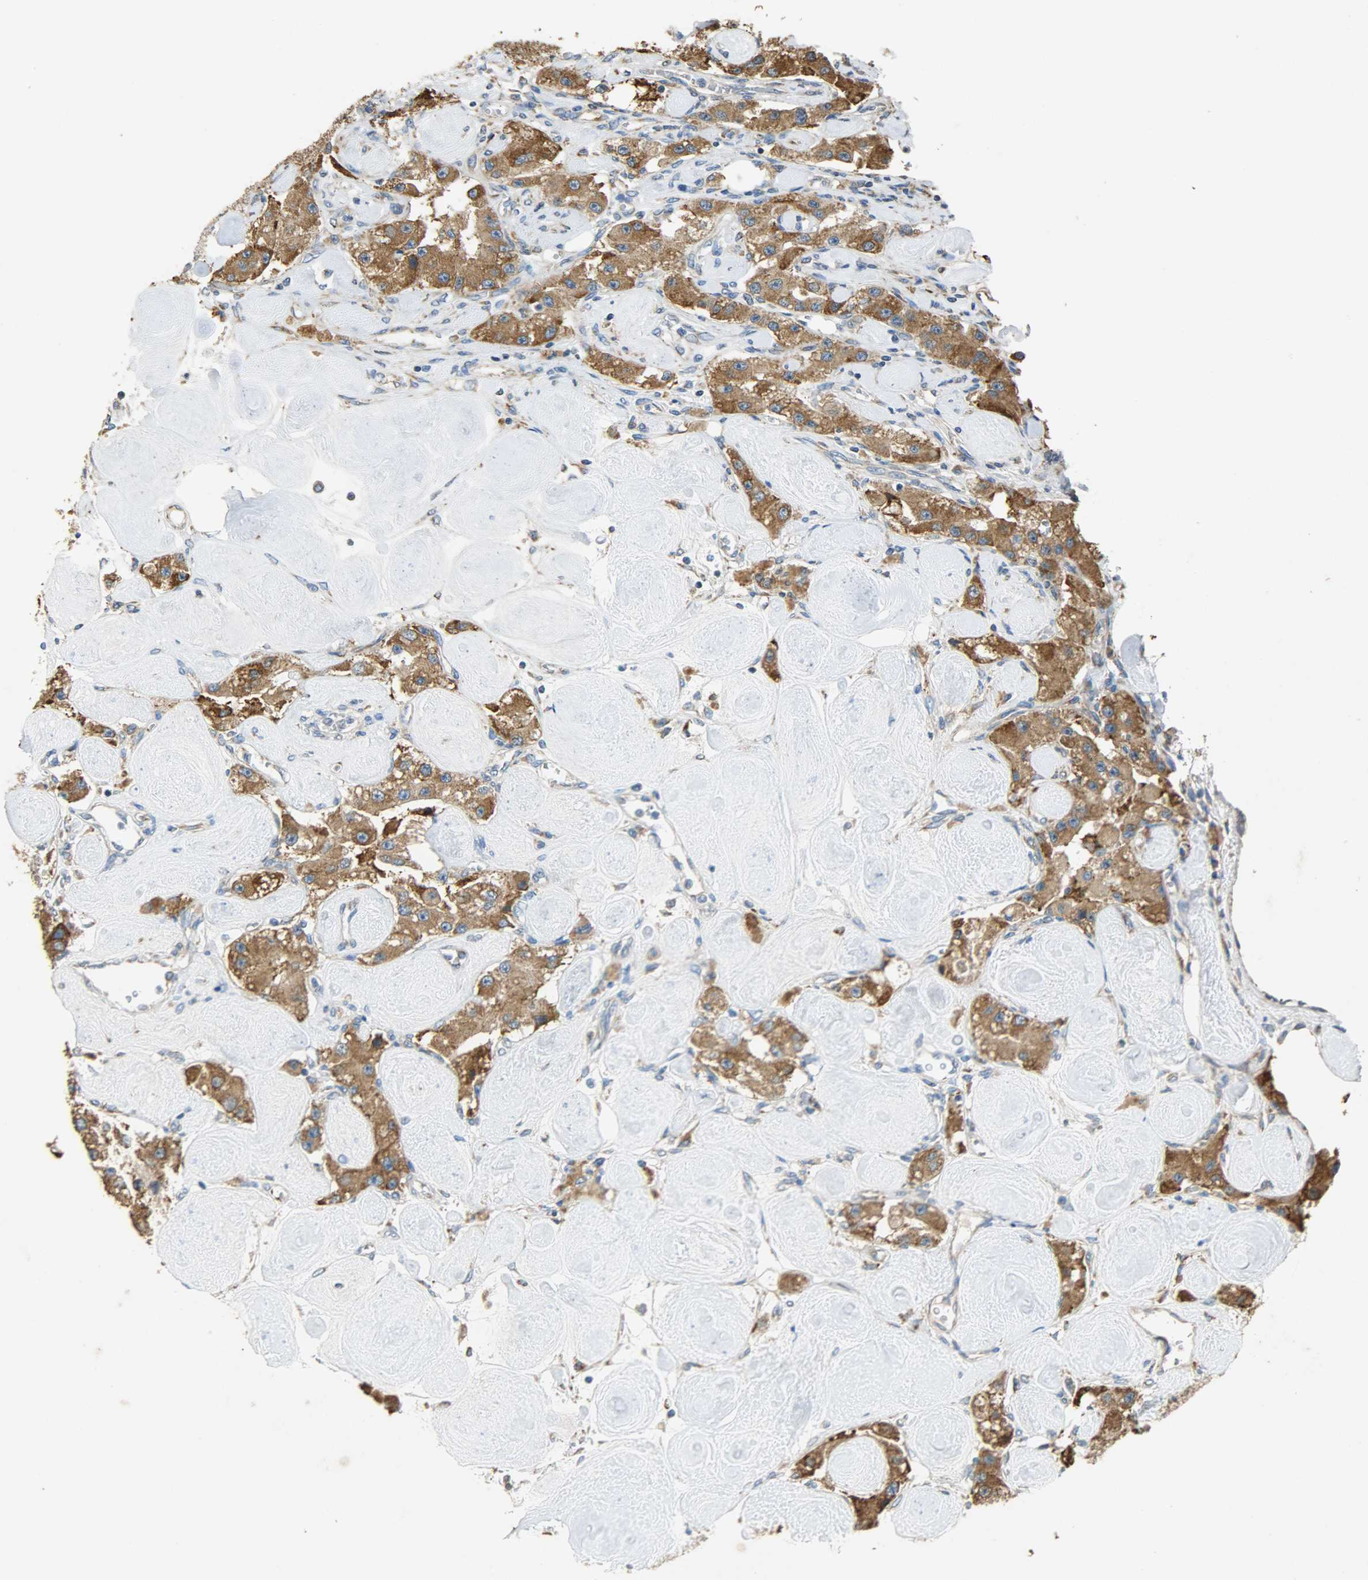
{"staining": {"intensity": "moderate", "quantity": ">75%", "location": "cytoplasmic/membranous"}, "tissue": "carcinoid", "cell_type": "Tumor cells", "image_type": "cancer", "snomed": [{"axis": "morphology", "description": "Carcinoid, malignant, NOS"}, {"axis": "topography", "description": "Pancreas"}], "caption": "Protein expression analysis of human carcinoid reveals moderate cytoplasmic/membranous expression in about >75% of tumor cells. (Brightfield microscopy of DAB IHC at high magnification).", "gene": "HSPA5", "patient": {"sex": "male", "age": 41}}